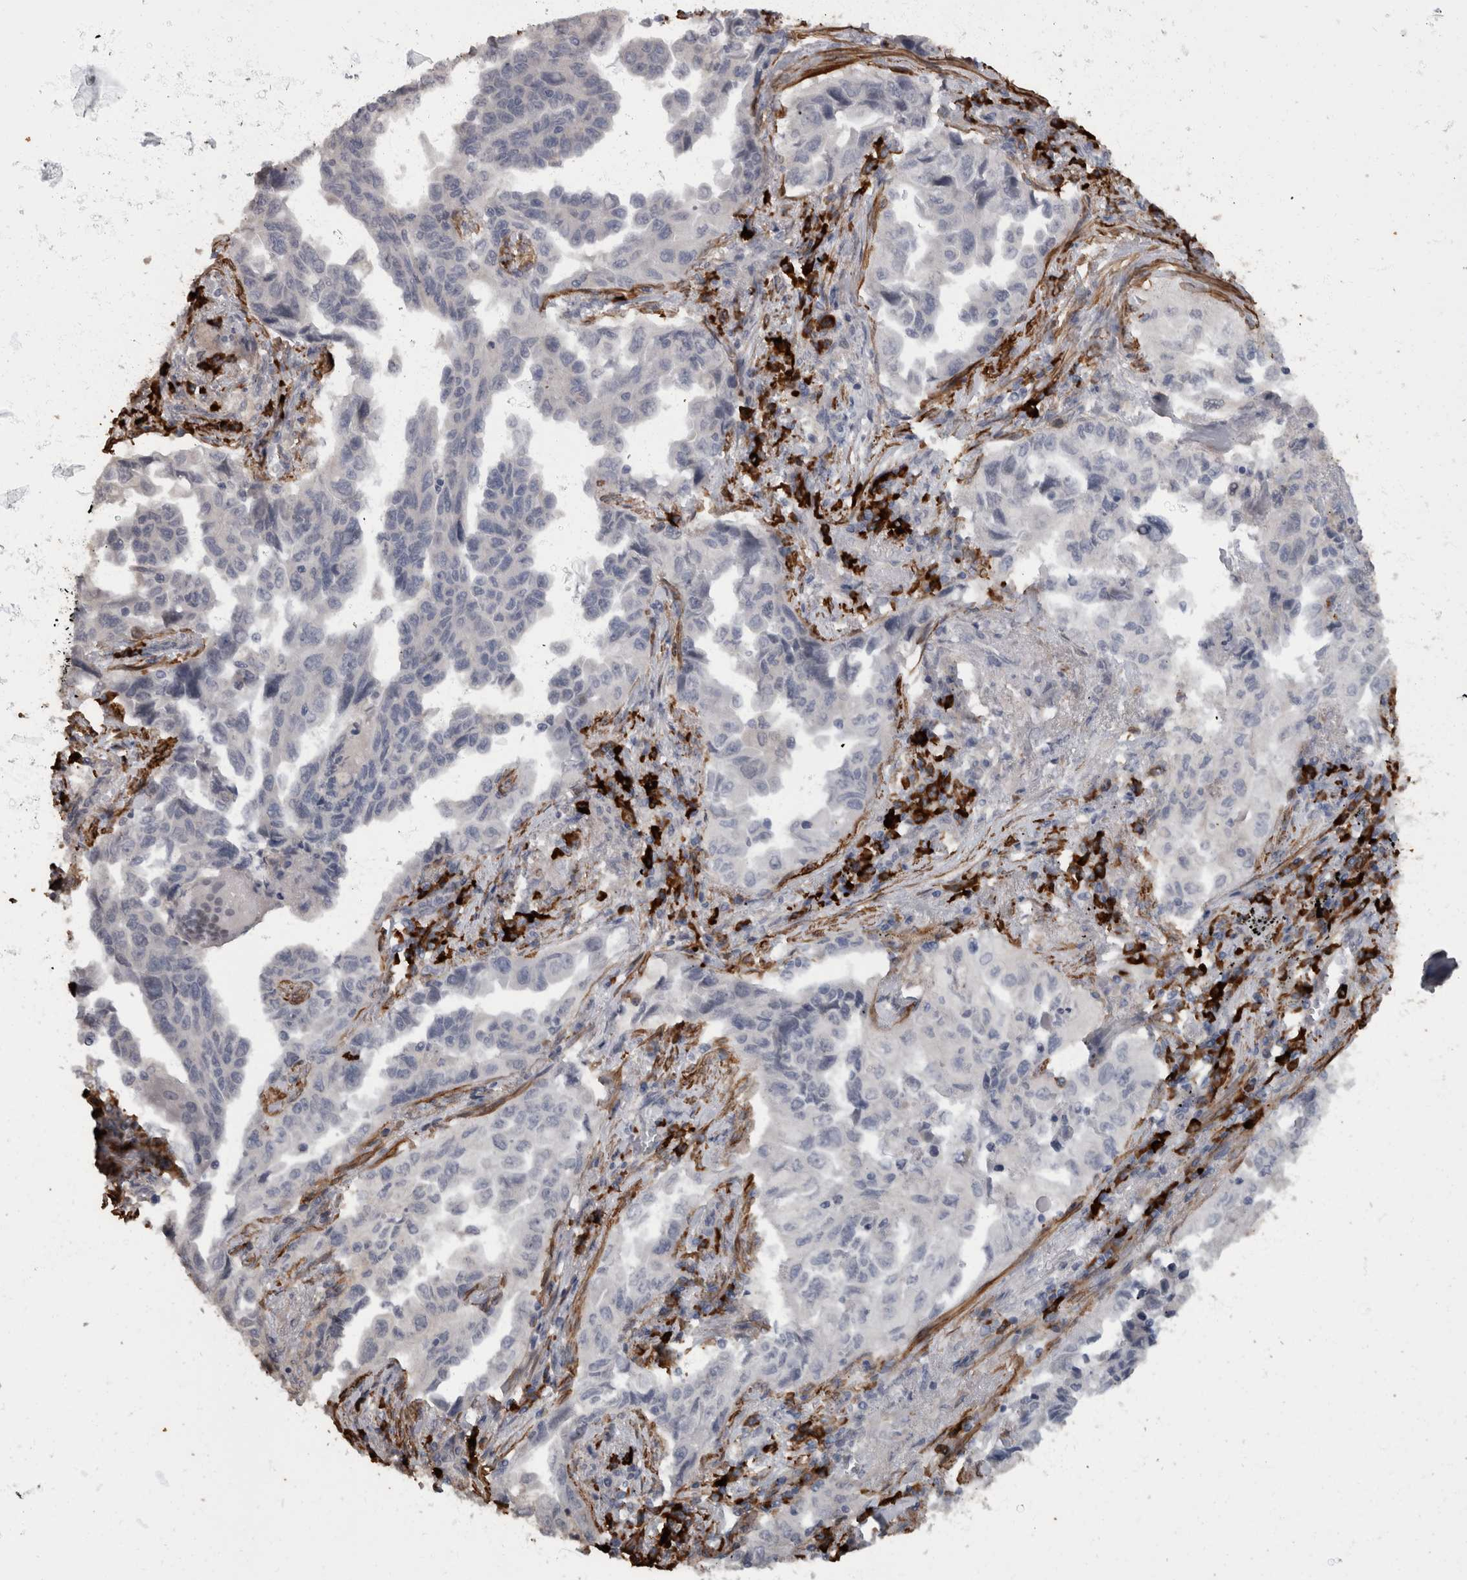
{"staining": {"intensity": "negative", "quantity": "none", "location": "none"}, "tissue": "lung cancer", "cell_type": "Tumor cells", "image_type": "cancer", "snomed": [{"axis": "morphology", "description": "Adenocarcinoma, NOS"}, {"axis": "topography", "description": "Lung"}], "caption": "Tumor cells show no significant positivity in lung cancer.", "gene": "MASTL", "patient": {"sex": "female", "age": 51}}